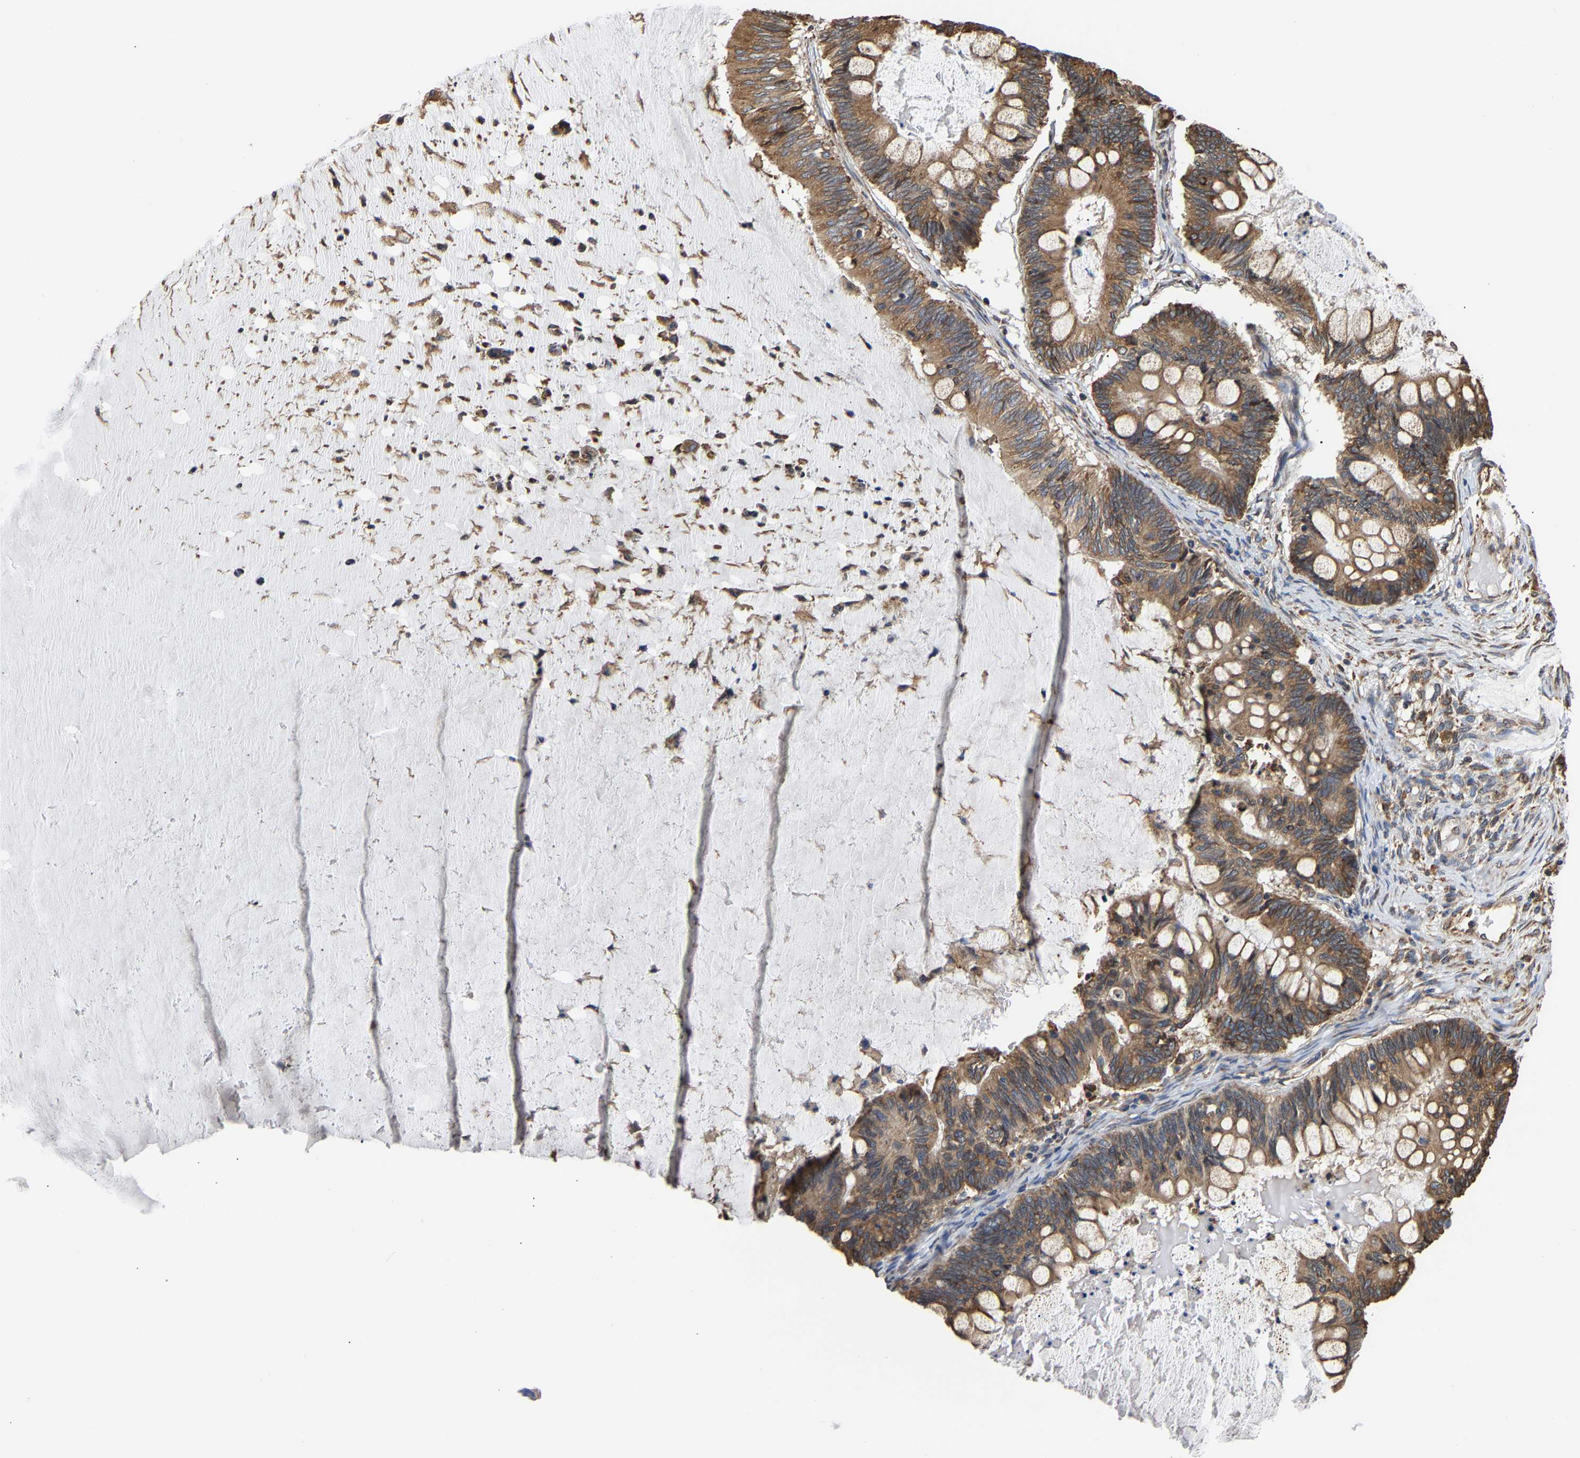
{"staining": {"intensity": "moderate", "quantity": ">75%", "location": "cytoplasmic/membranous"}, "tissue": "ovarian cancer", "cell_type": "Tumor cells", "image_type": "cancer", "snomed": [{"axis": "morphology", "description": "Cystadenocarcinoma, mucinous, NOS"}, {"axis": "topography", "description": "Ovary"}], "caption": "High-magnification brightfield microscopy of ovarian mucinous cystadenocarcinoma stained with DAB (3,3'-diaminobenzidine) (brown) and counterstained with hematoxylin (blue). tumor cells exhibit moderate cytoplasmic/membranous positivity is seen in about>75% of cells. The protein is shown in brown color, while the nuclei are stained blue.", "gene": "ARAP1", "patient": {"sex": "female", "age": 61}}